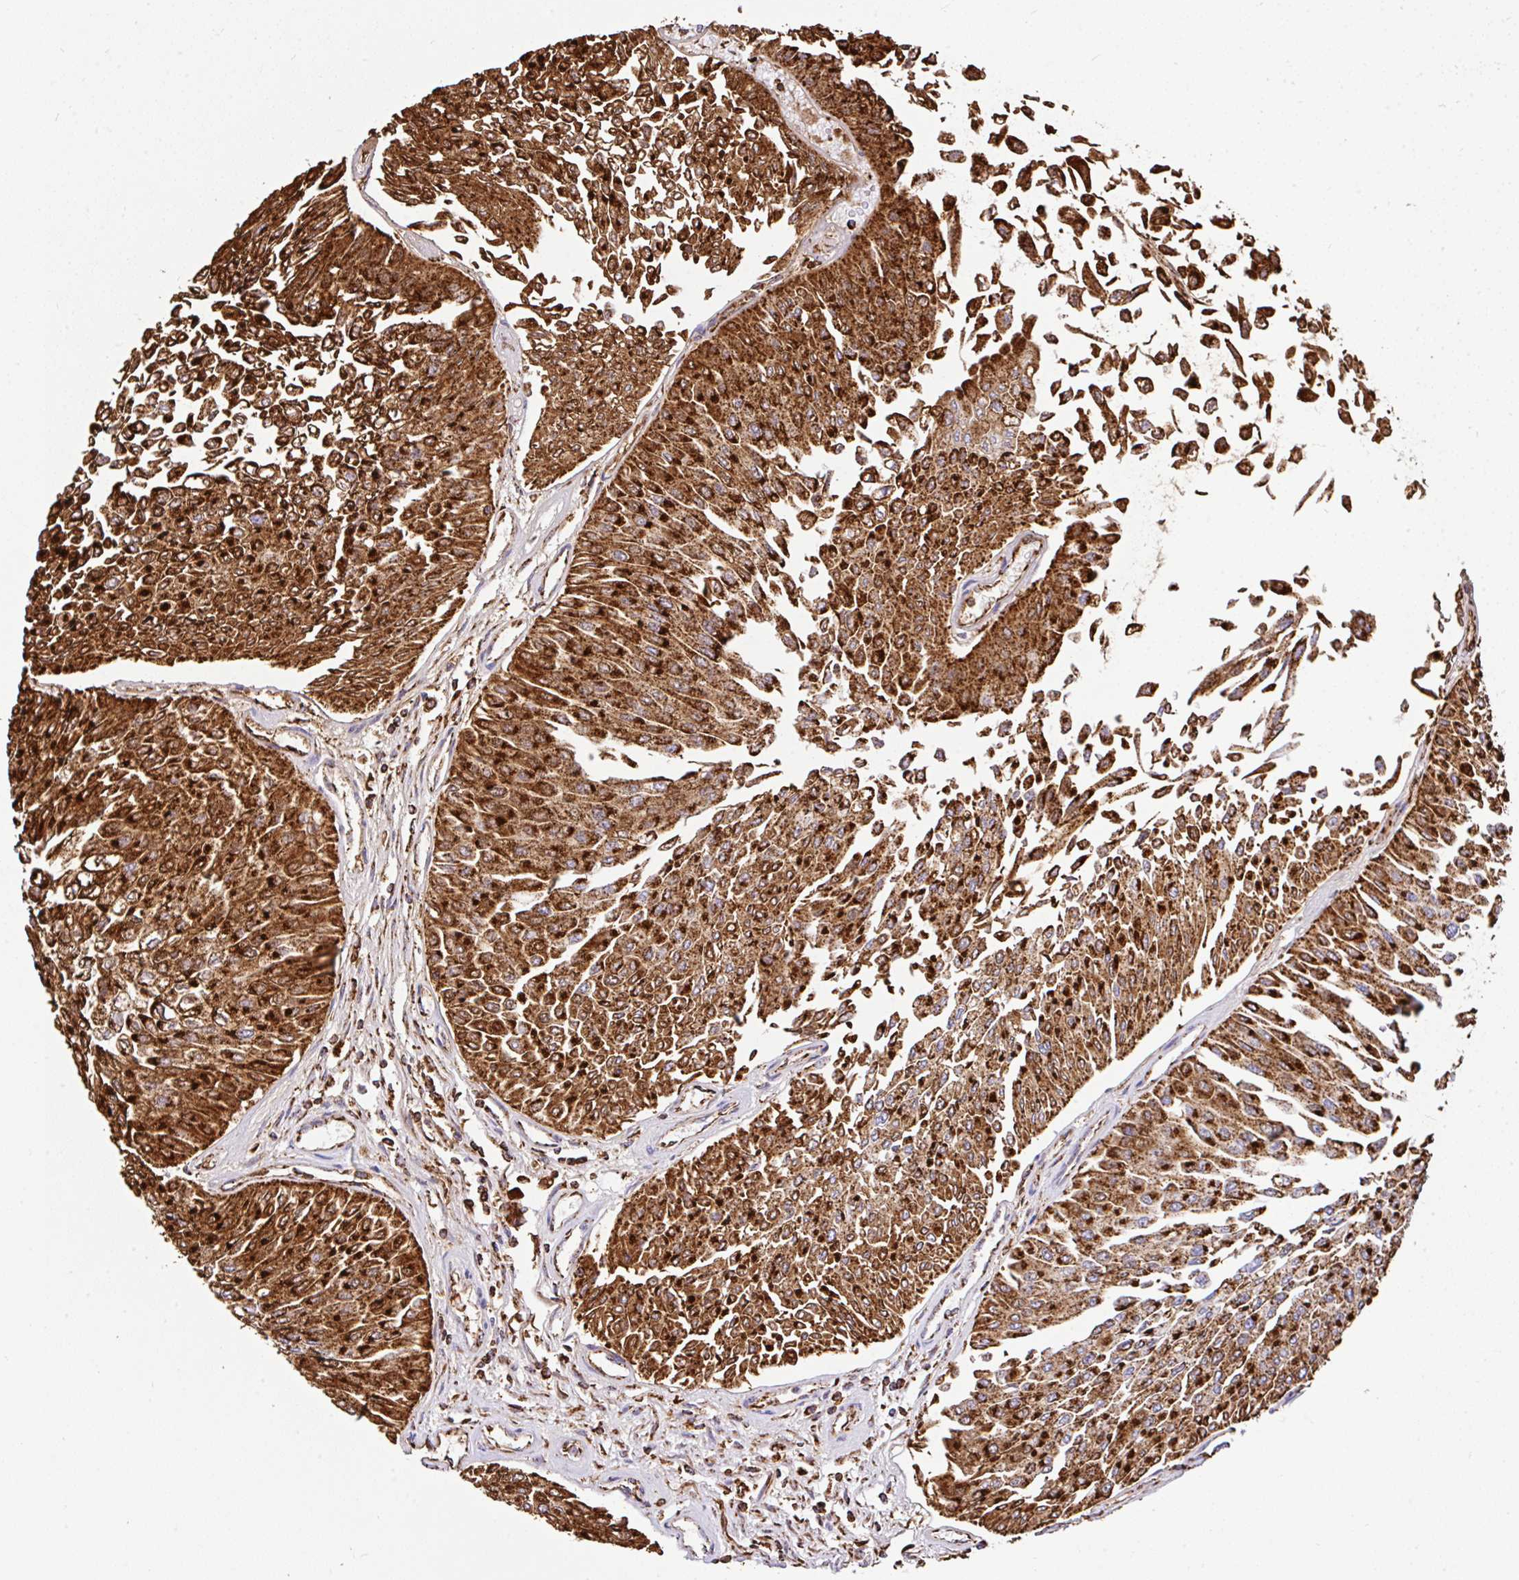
{"staining": {"intensity": "strong", "quantity": ">75%", "location": "cytoplasmic/membranous"}, "tissue": "urothelial cancer", "cell_type": "Tumor cells", "image_type": "cancer", "snomed": [{"axis": "morphology", "description": "Urothelial carcinoma, Low grade"}, {"axis": "topography", "description": "Urinary bladder"}], "caption": "High-magnification brightfield microscopy of urothelial carcinoma (low-grade) stained with DAB (3,3'-diaminobenzidine) (brown) and counterstained with hematoxylin (blue). tumor cells exhibit strong cytoplasmic/membranous staining is appreciated in about>75% of cells. (brown staining indicates protein expression, while blue staining denotes nuclei).", "gene": "ANKRD33B", "patient": {"sex": "male", "age": 67}}